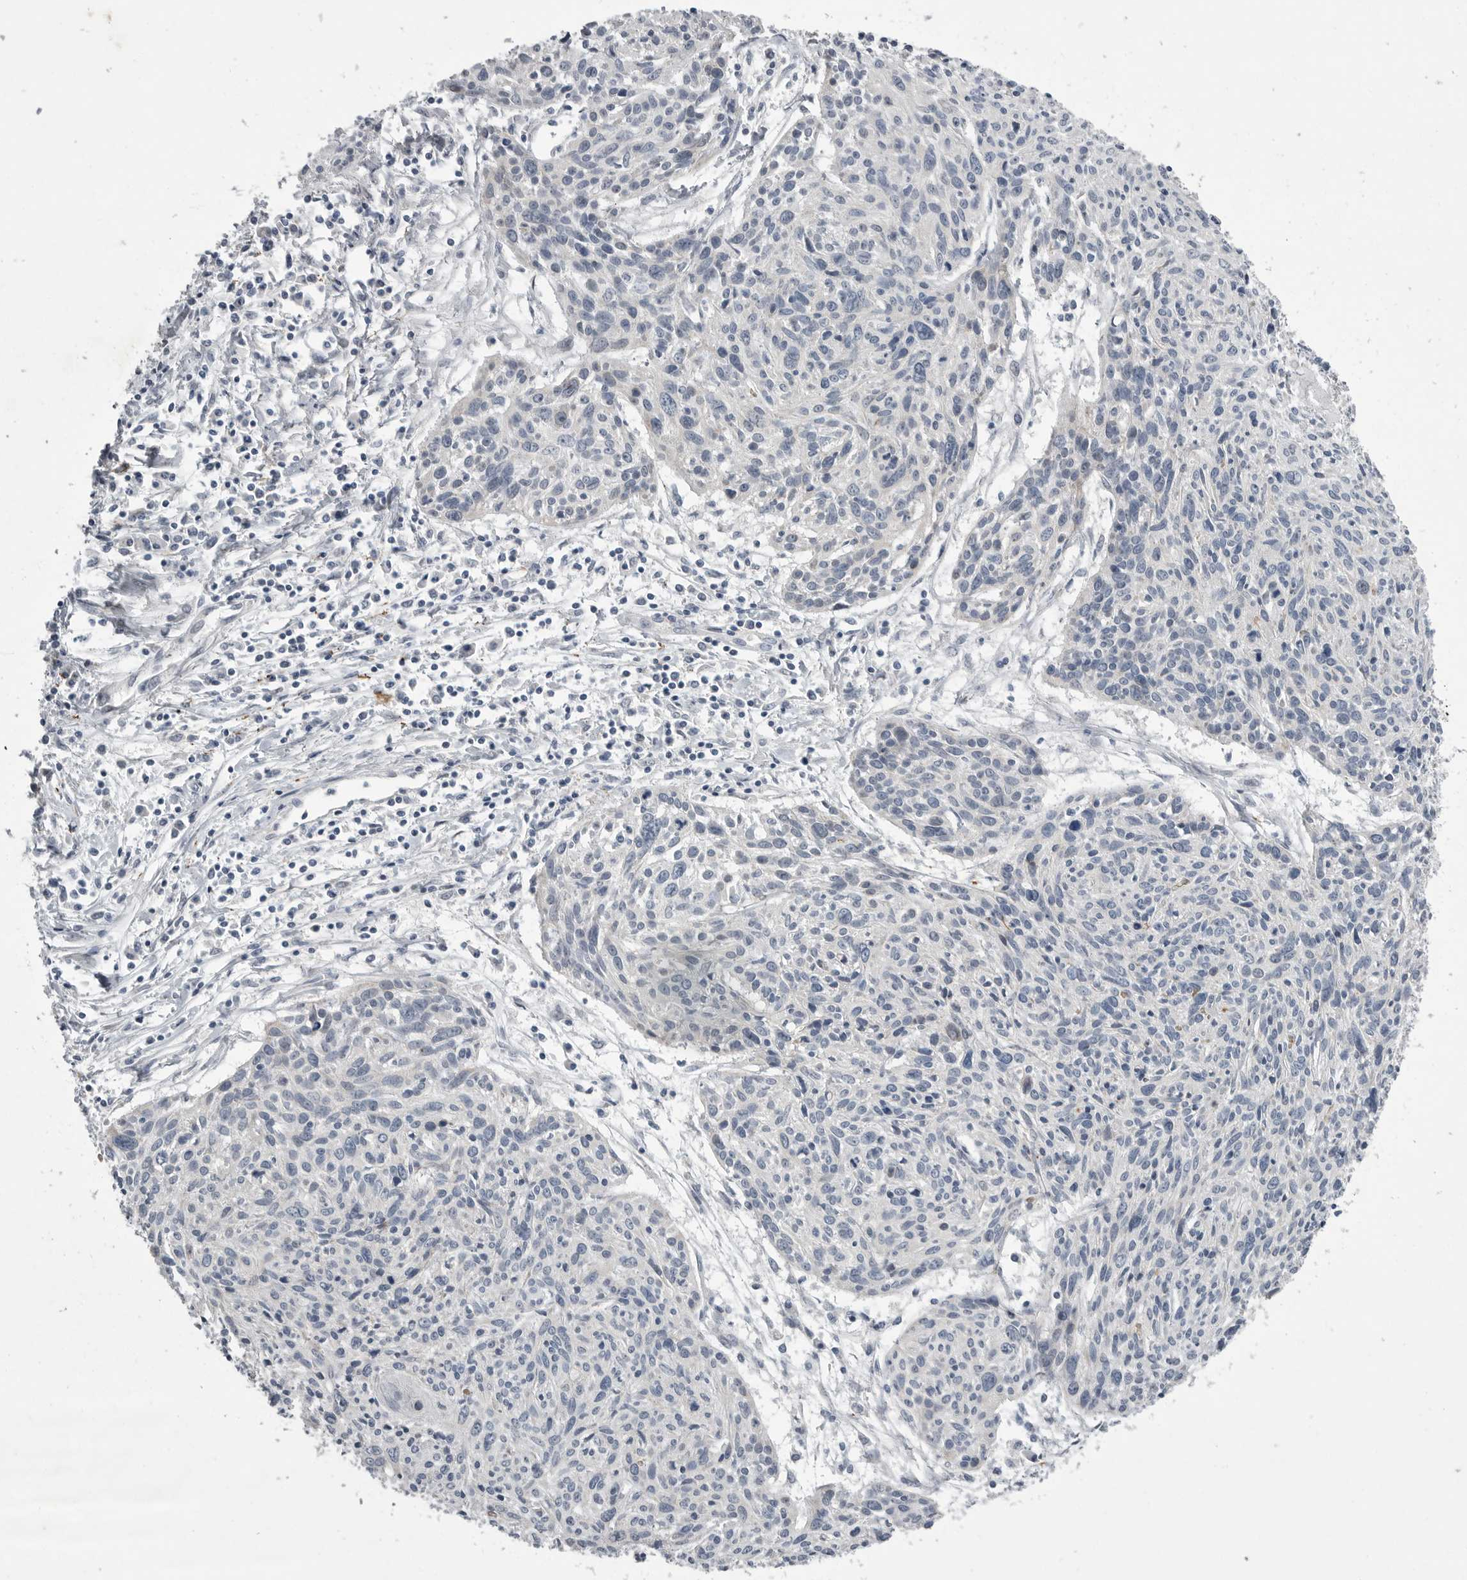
{"staining": {"intensity": "negative", "quantity": "none", "location": "none"}, "tissue": "cervical cancer", "cell_type": "Tumor cells", "image_type": "cancer", "snomed": [{"axis": "morphology", "description": "Squamous cell carcinoma, NOS"}, {"axis": "topography", "description": "Cervix"}], "caption": "Immunohistochemical staining of human cervical cancer demonstrates no significant positivity in tumor cells.", "gene": "CRP", "patient": {"sex": "female", "age": 51}}